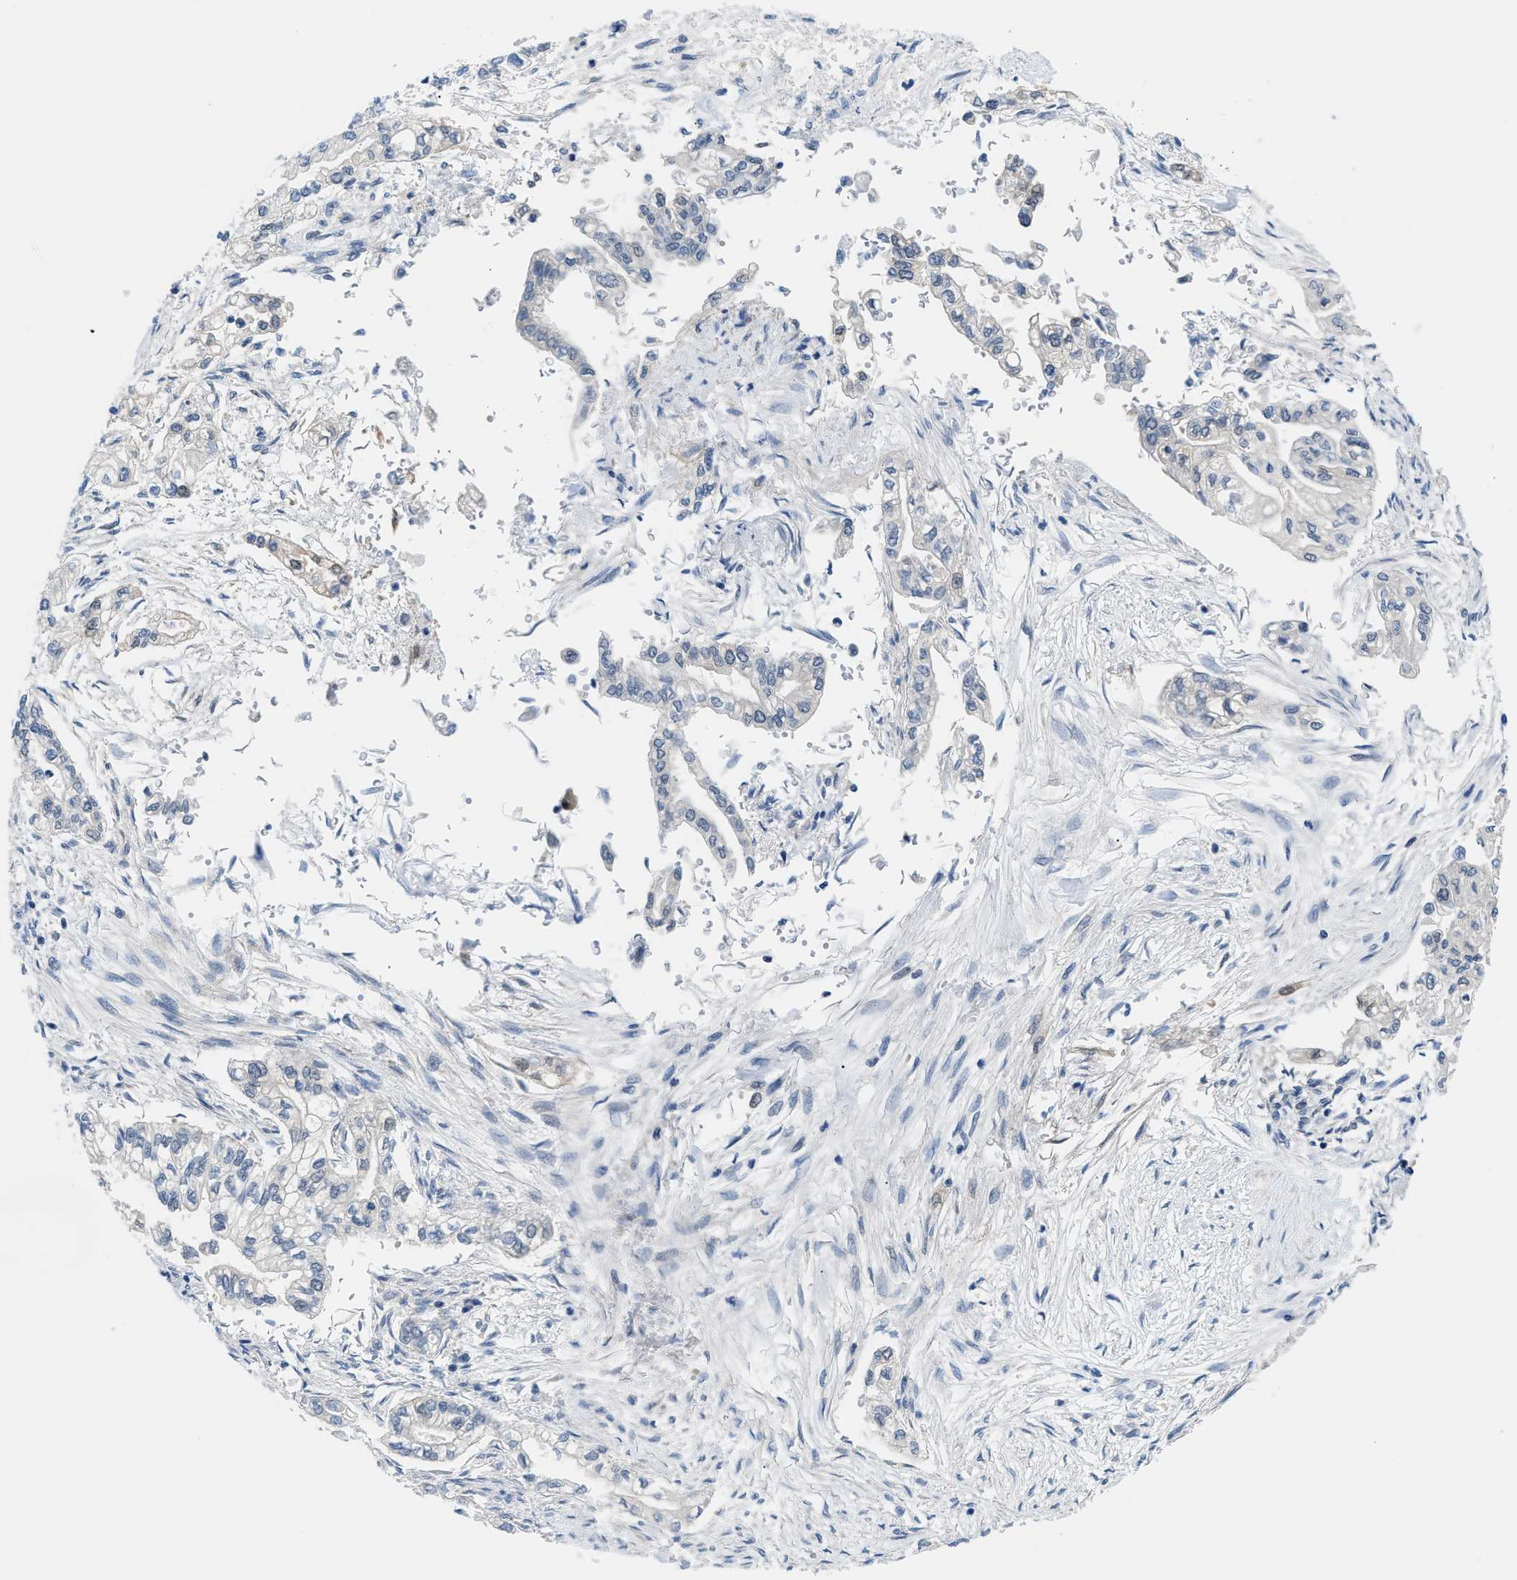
{"staining": {"intensity": "negative", "quantity": "none", "location": "none"}, "tissue": "pancreatic cancer", "cell_type": "Tumor cells", "image_type": "cancer", "snomed": [{"axis": "morphology", "description": "Normal tissue, NOS"}, {"axis": "topography", "description": "Pancreas"}], "caption": "DAB (3,3'-diaminobenzidine) immunohistochemical staining of human pancreatic cancer demonstrates no significant staining in tumor cells.", "gene": "PSAT1", "patient": {"sex": "male", "age": 42}}